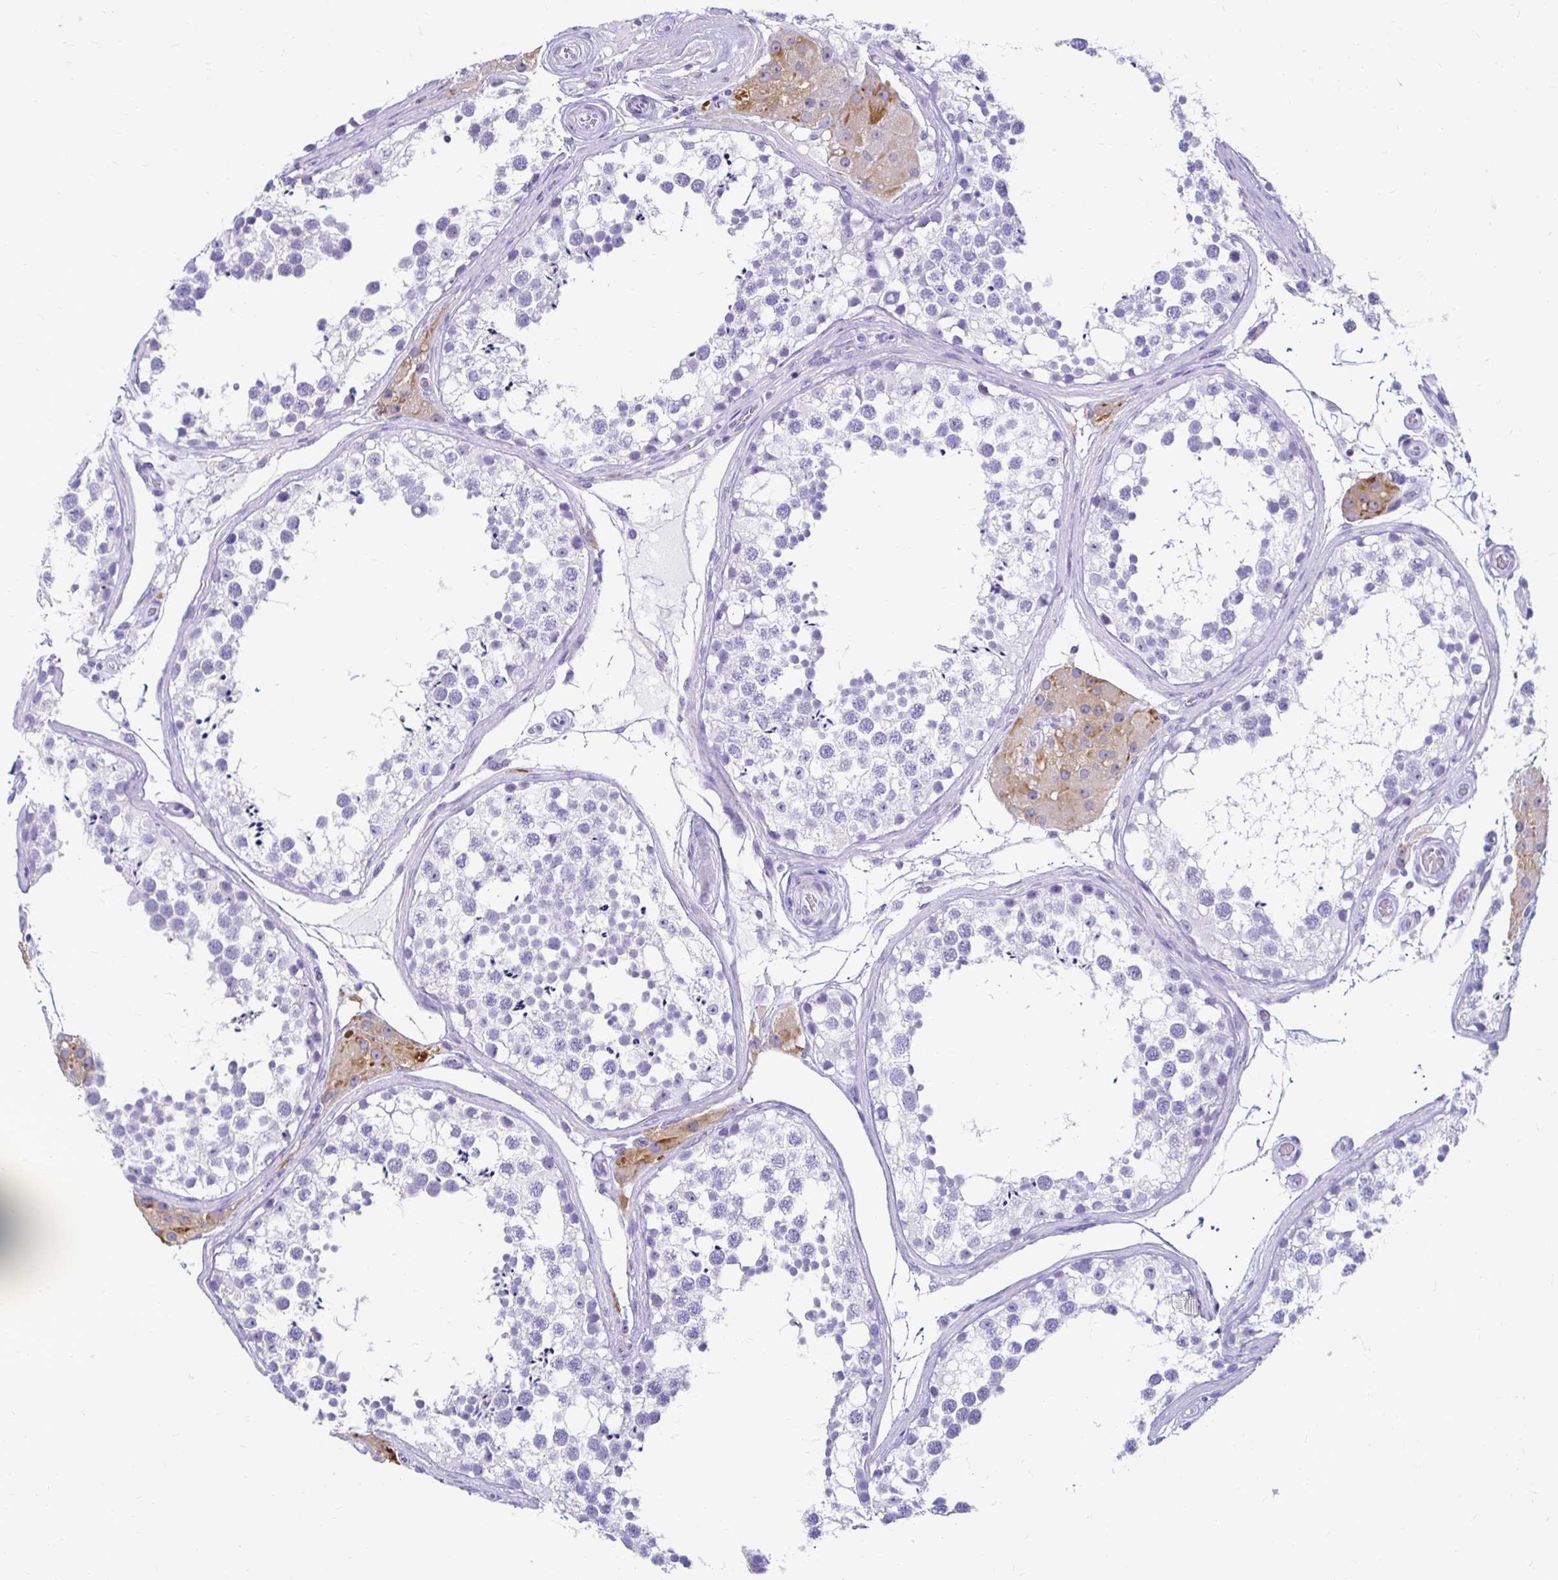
{"staining": {"intensity": "negative", "quantity": "none", "location": "none"}, "tissue": "testis", "cell_type": "Cells in seminiferous ducts", "image_type": "normal", "snomed": [{"axis": "morphology", "description": "Normal tissue, NOS"}, {"axis": "morphology", "description": "Seminoma, NOS"}, {"axis": "topography", "description": "Testis"}], "caption": "Immunohistochemistry photomicrograph of normal human testis stained for a protein (brown), which demonstrates no staining in cells in seminiferous ducts. (DAB (3,3'-diaminobenzidine) immunohistochemistry (IHC) with hematoxylin counter stain).", "gene": "CST6", "patient": {"sex": "male", "age": 65}}